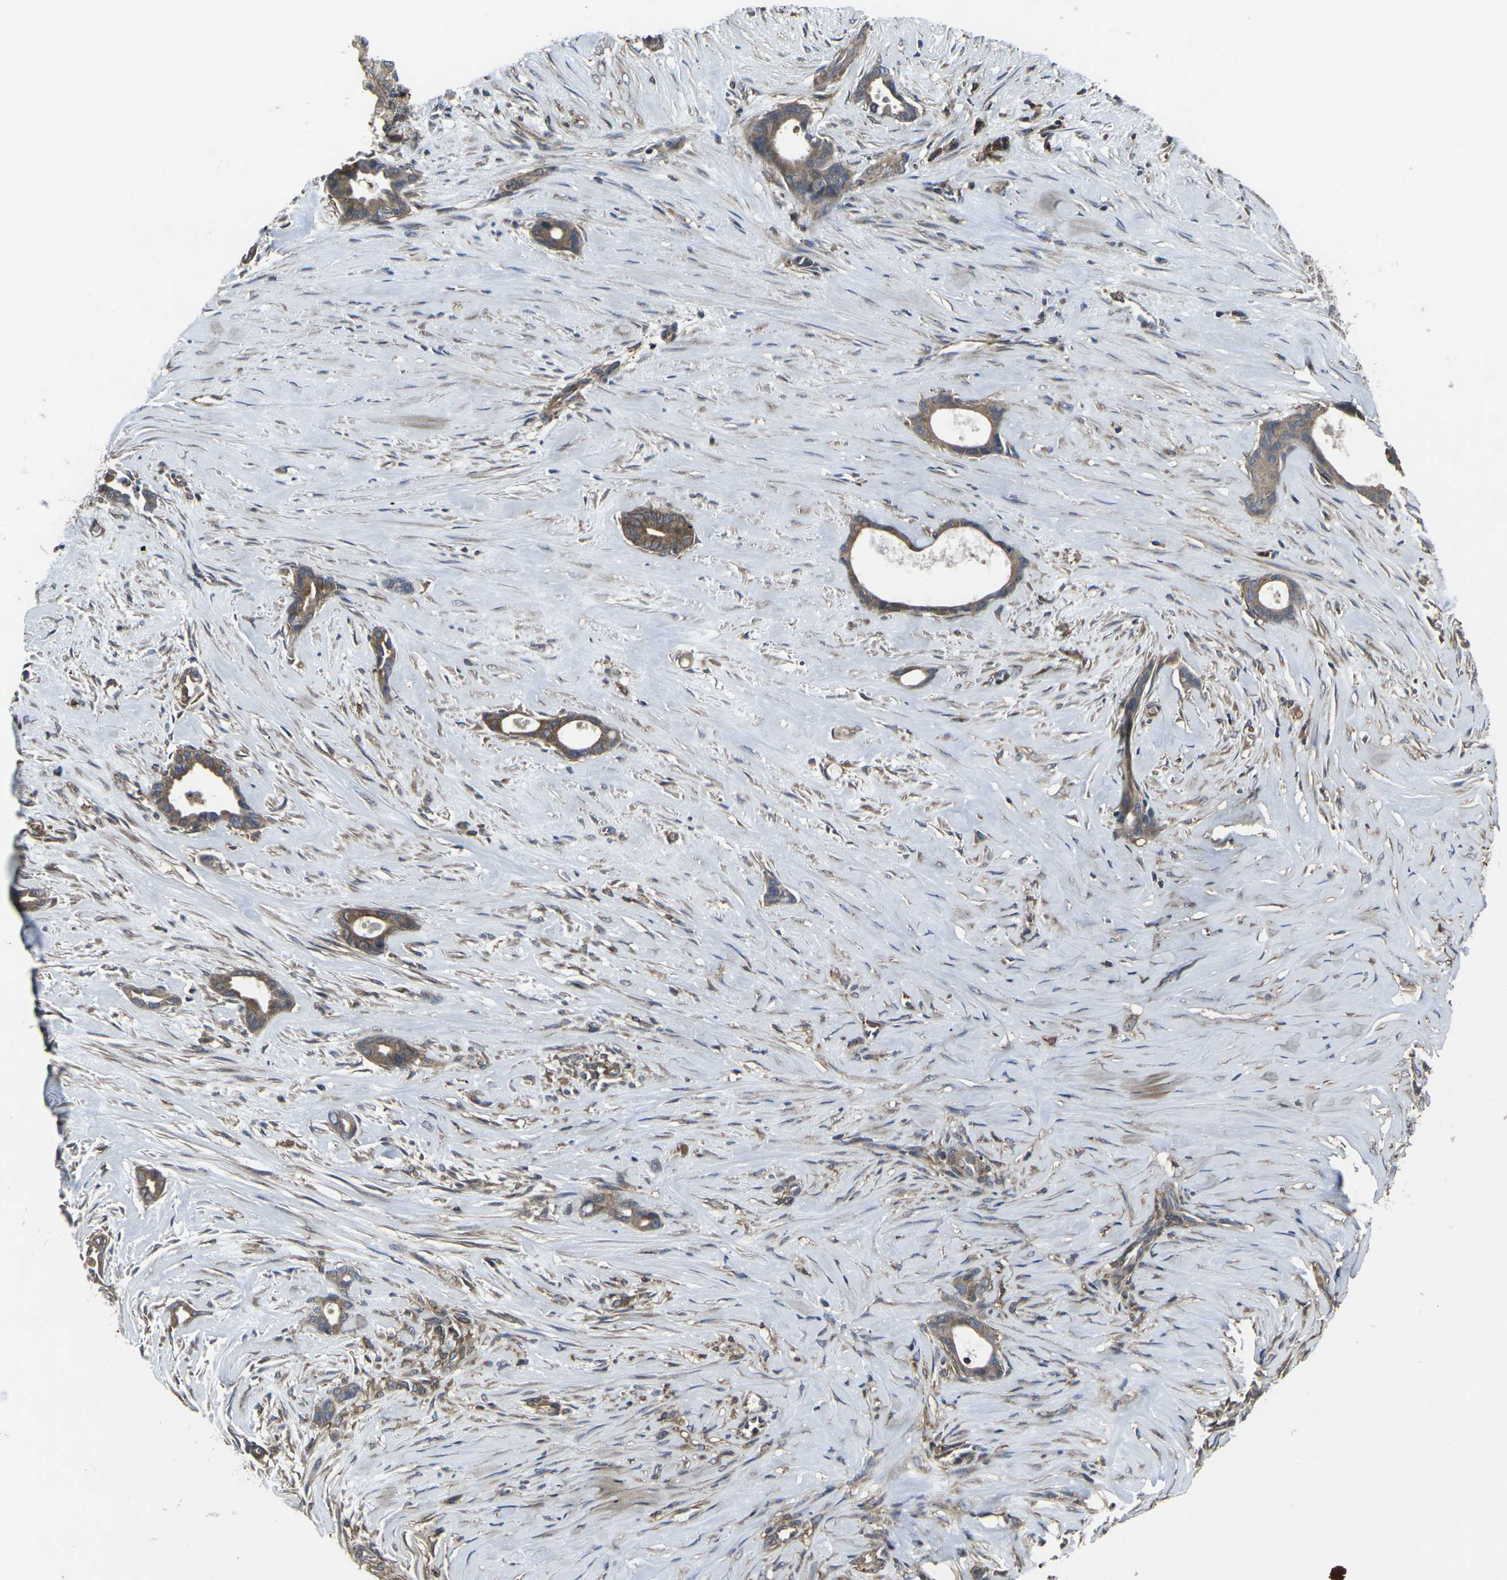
{"staining": {"intensity": "moderate", "quantity": ">75%", "location": "cytoplasmic/membranous"}, "tissue": "liver cancer", "cell_type": "Tumor cells", "image_type": "cancer", "snomed": [{"axis": "morphology", "description": "Cholangiocarcinoma"}, {"axis": "topography", "description": "Liver"}], "caption": "Protein expression analysis of human cholangiocarcinoma (liver) reveals moderate cytoplasmic/membranous staining in approximately >75% of tumor cells.", "gene": "PRKACB", "patient": {"sex": "female", "age": 55}}